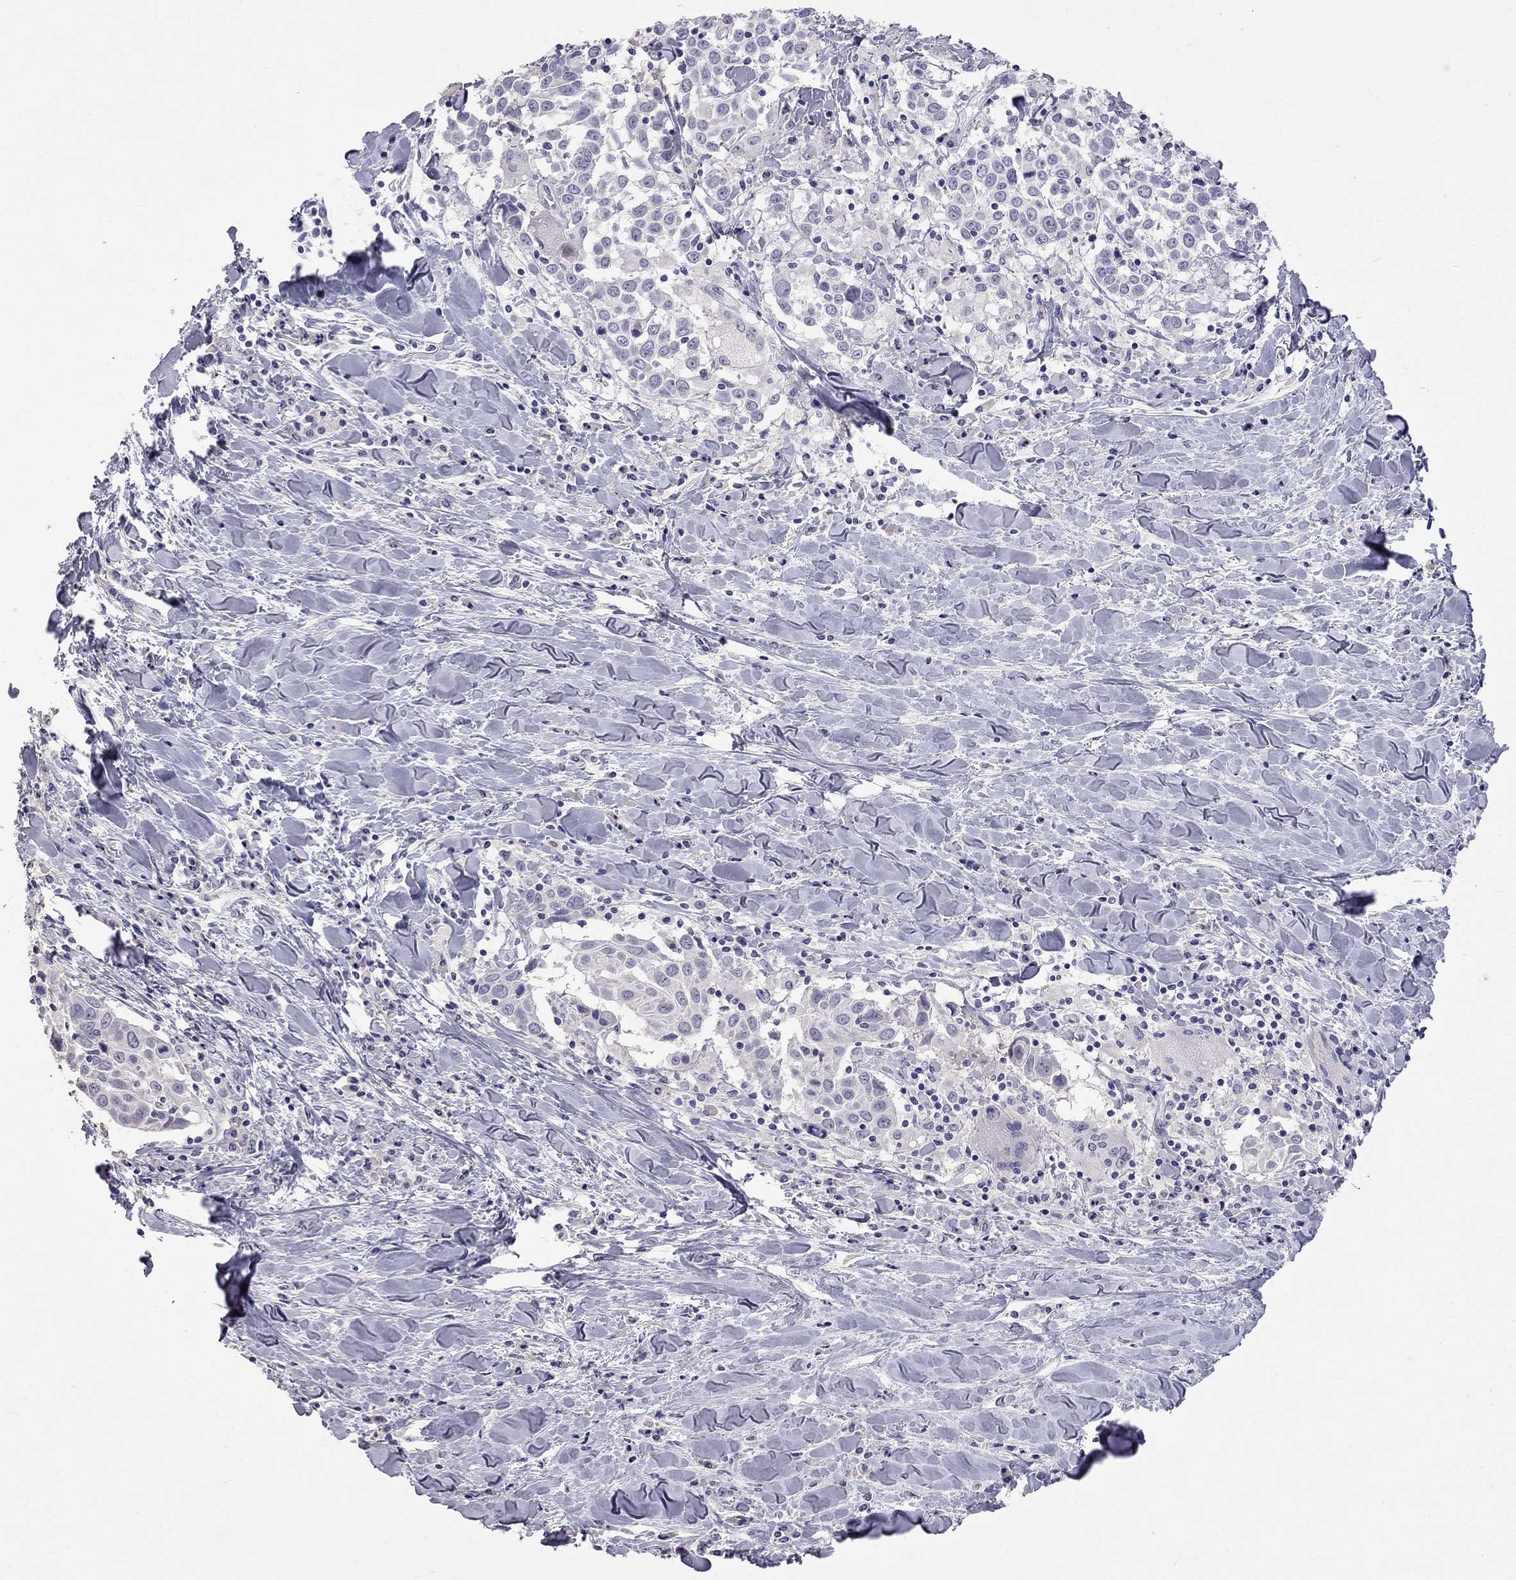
{"staining": {"intensity": "negative", "quantity": "none", "location": "none"}, "tissue": "lung cancer", "cell_type": "Tumor cells", "image_type": "cancer", "snomed": [{"axis": "morphology", "description": "Squamous cell carcinoma, NOS"}, {"axis": "topography", "description": "Lung"}], "caption": "High power microscopy histopathology image of an immunohistochemistry micrograph of squamous cell carcinoma (lung), revealing no significant expression in tumor cells.", "gene": "CFAP91", "patient": {"sex": "male", "age": 57}}